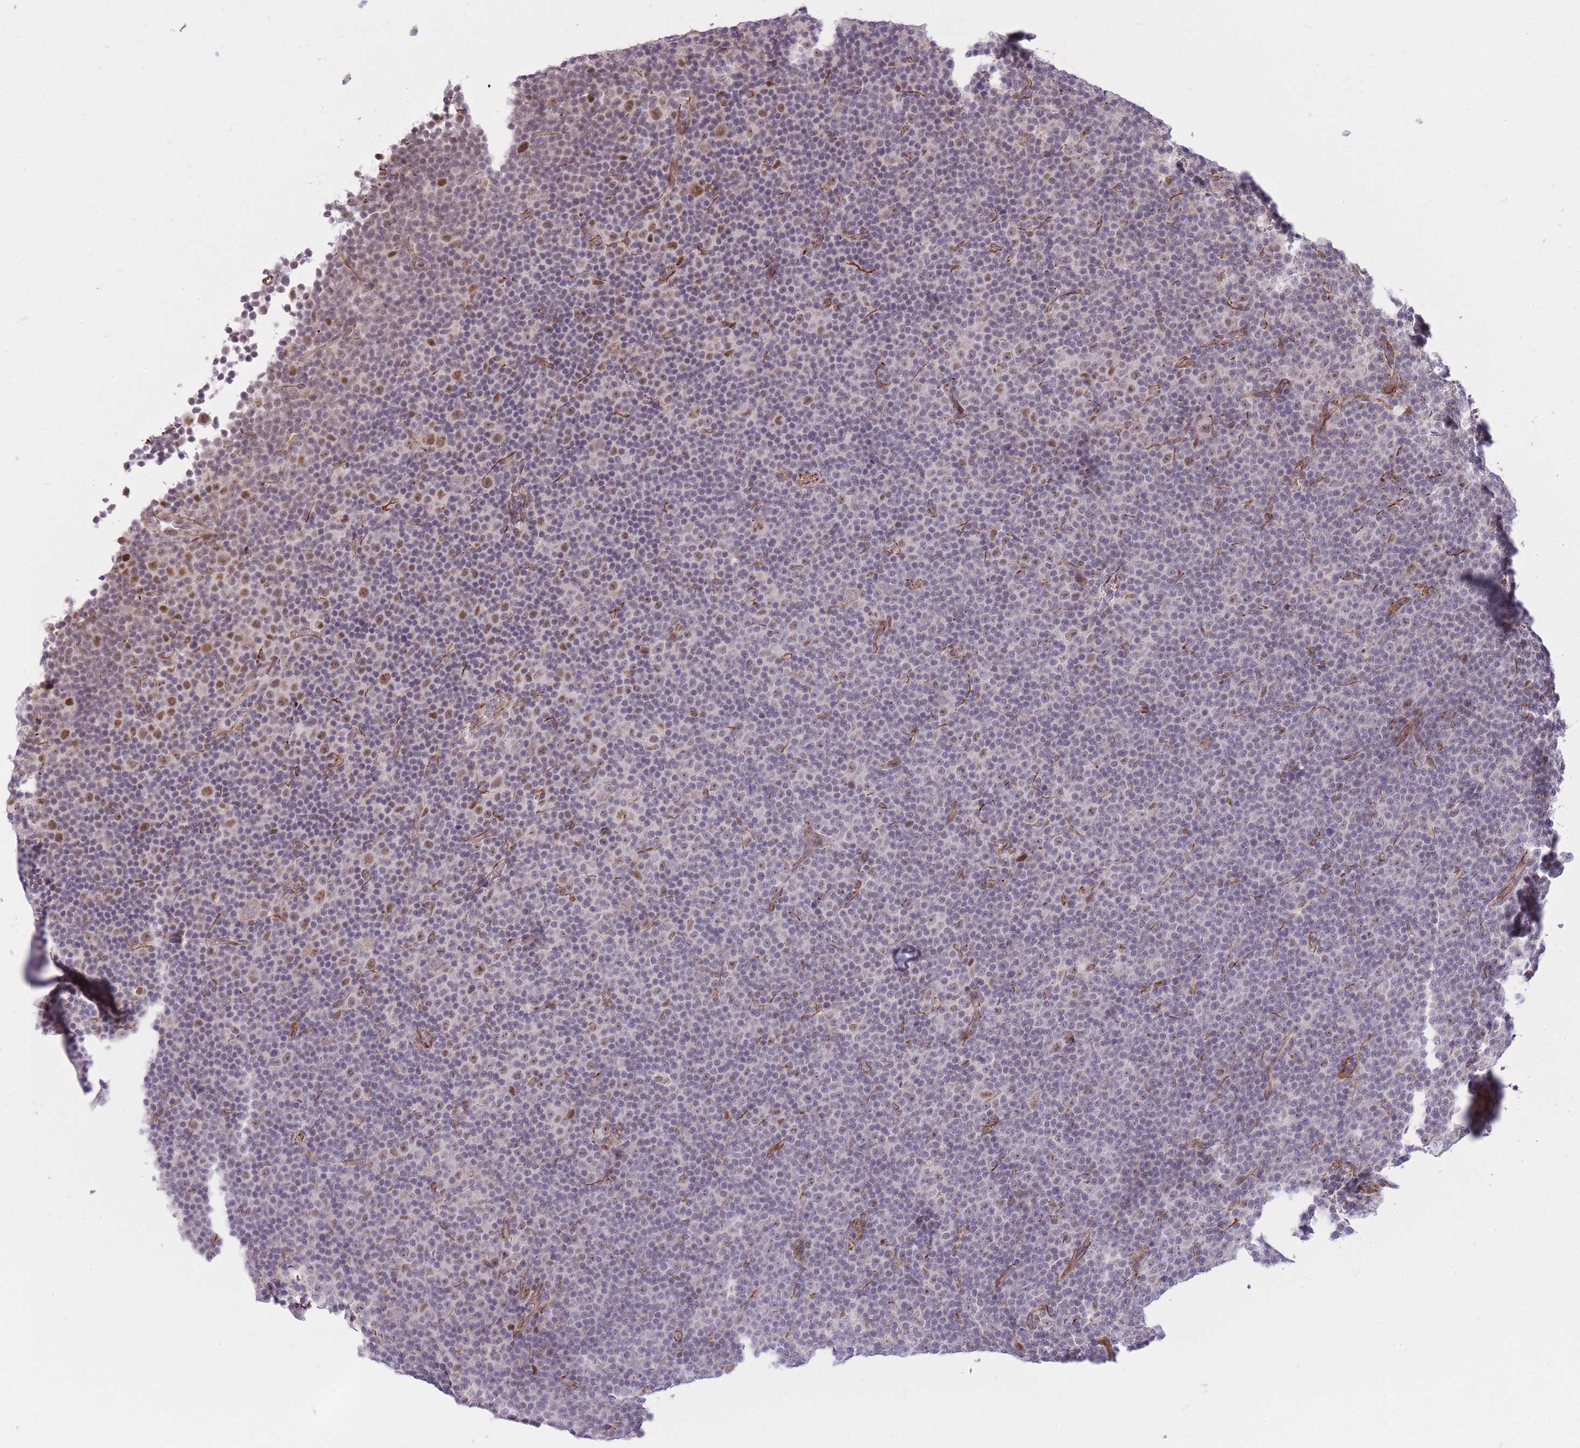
{"staining": {"intensity": "moderate", "quantity": "<25%", "location": "nuclear"}, "tissue": "lymphoma", "cell_type": "Tumor cells", "image_type": "cancer", "snomed": [{"axis": "morphology", "description": "Malignant lymphoma, non-Hodgkin's type, Low grade"}, {"axis": "topography", "description": "Lymph node"}], "caption": "Tumor cells exhibit low levels of moderate nuclear expression in about <25% of cells in human malignant lymphoma, non-Hodgkin's type (low-grade).", "gene": "ELL", "patient": {"sex": "female", "age": 67}}